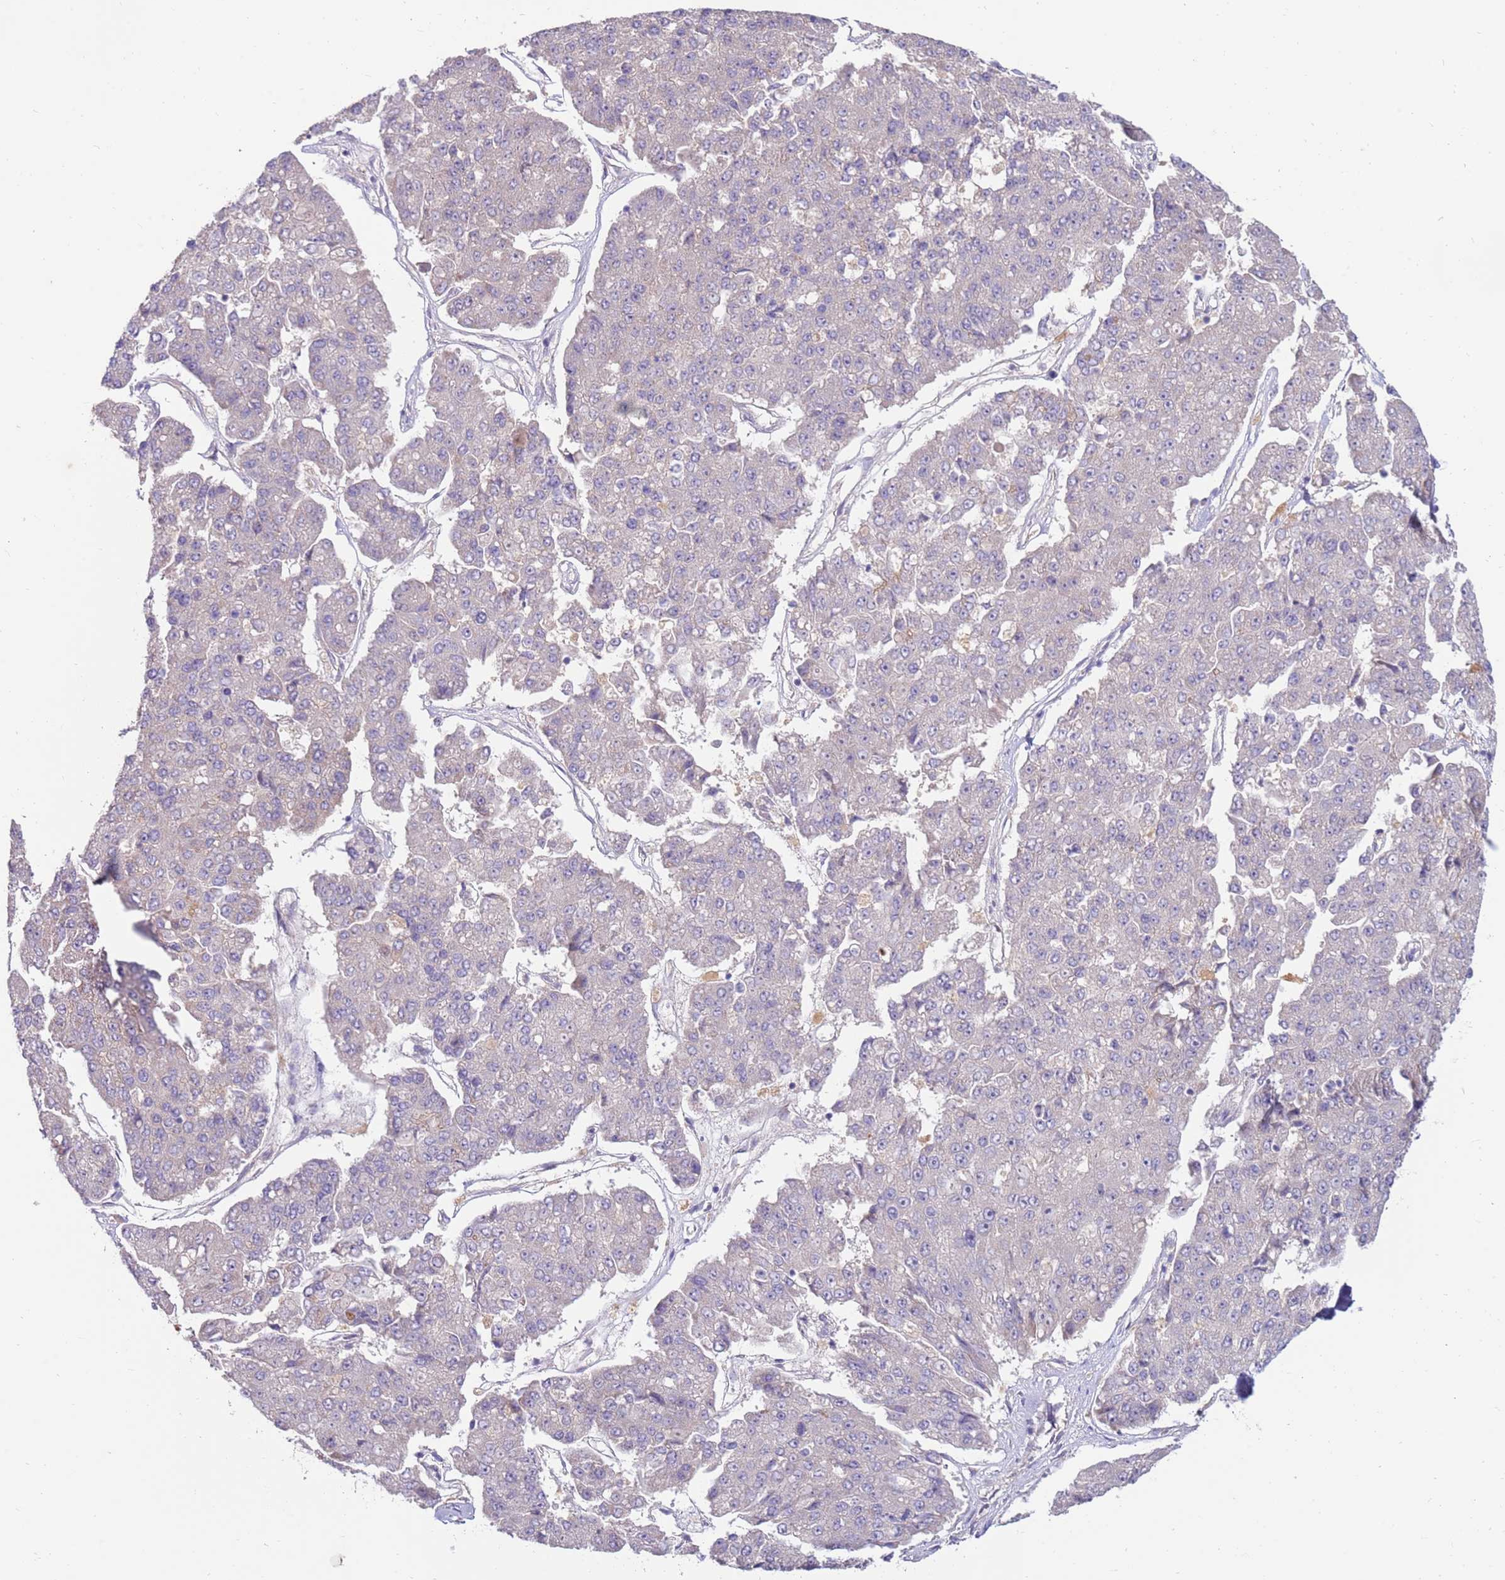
{"staining": {"intensity": "negative", "quantity": "none", "location": "none"}, "tissue": "pancreatic cancer", "cell_type": "Tumor cells", "image_type": "cancer", "snomed": [{"axis": "morphology", "description": "Adenocarcinoma, NOS"}, {"axis": "topography", "description": "Pancreas"}], "caption": "The image reveals no staining of tumor cells in pancreatic cancer. The staining was performed using DAB (3,3'-diaminobenzidine) to visualize the protein expression in brown, while the nuclei were stained in blue with hematoxylin (Magnification: 20x).", "gene": "SLC44A4", "patient": {"sex": "male", "age": 50}}